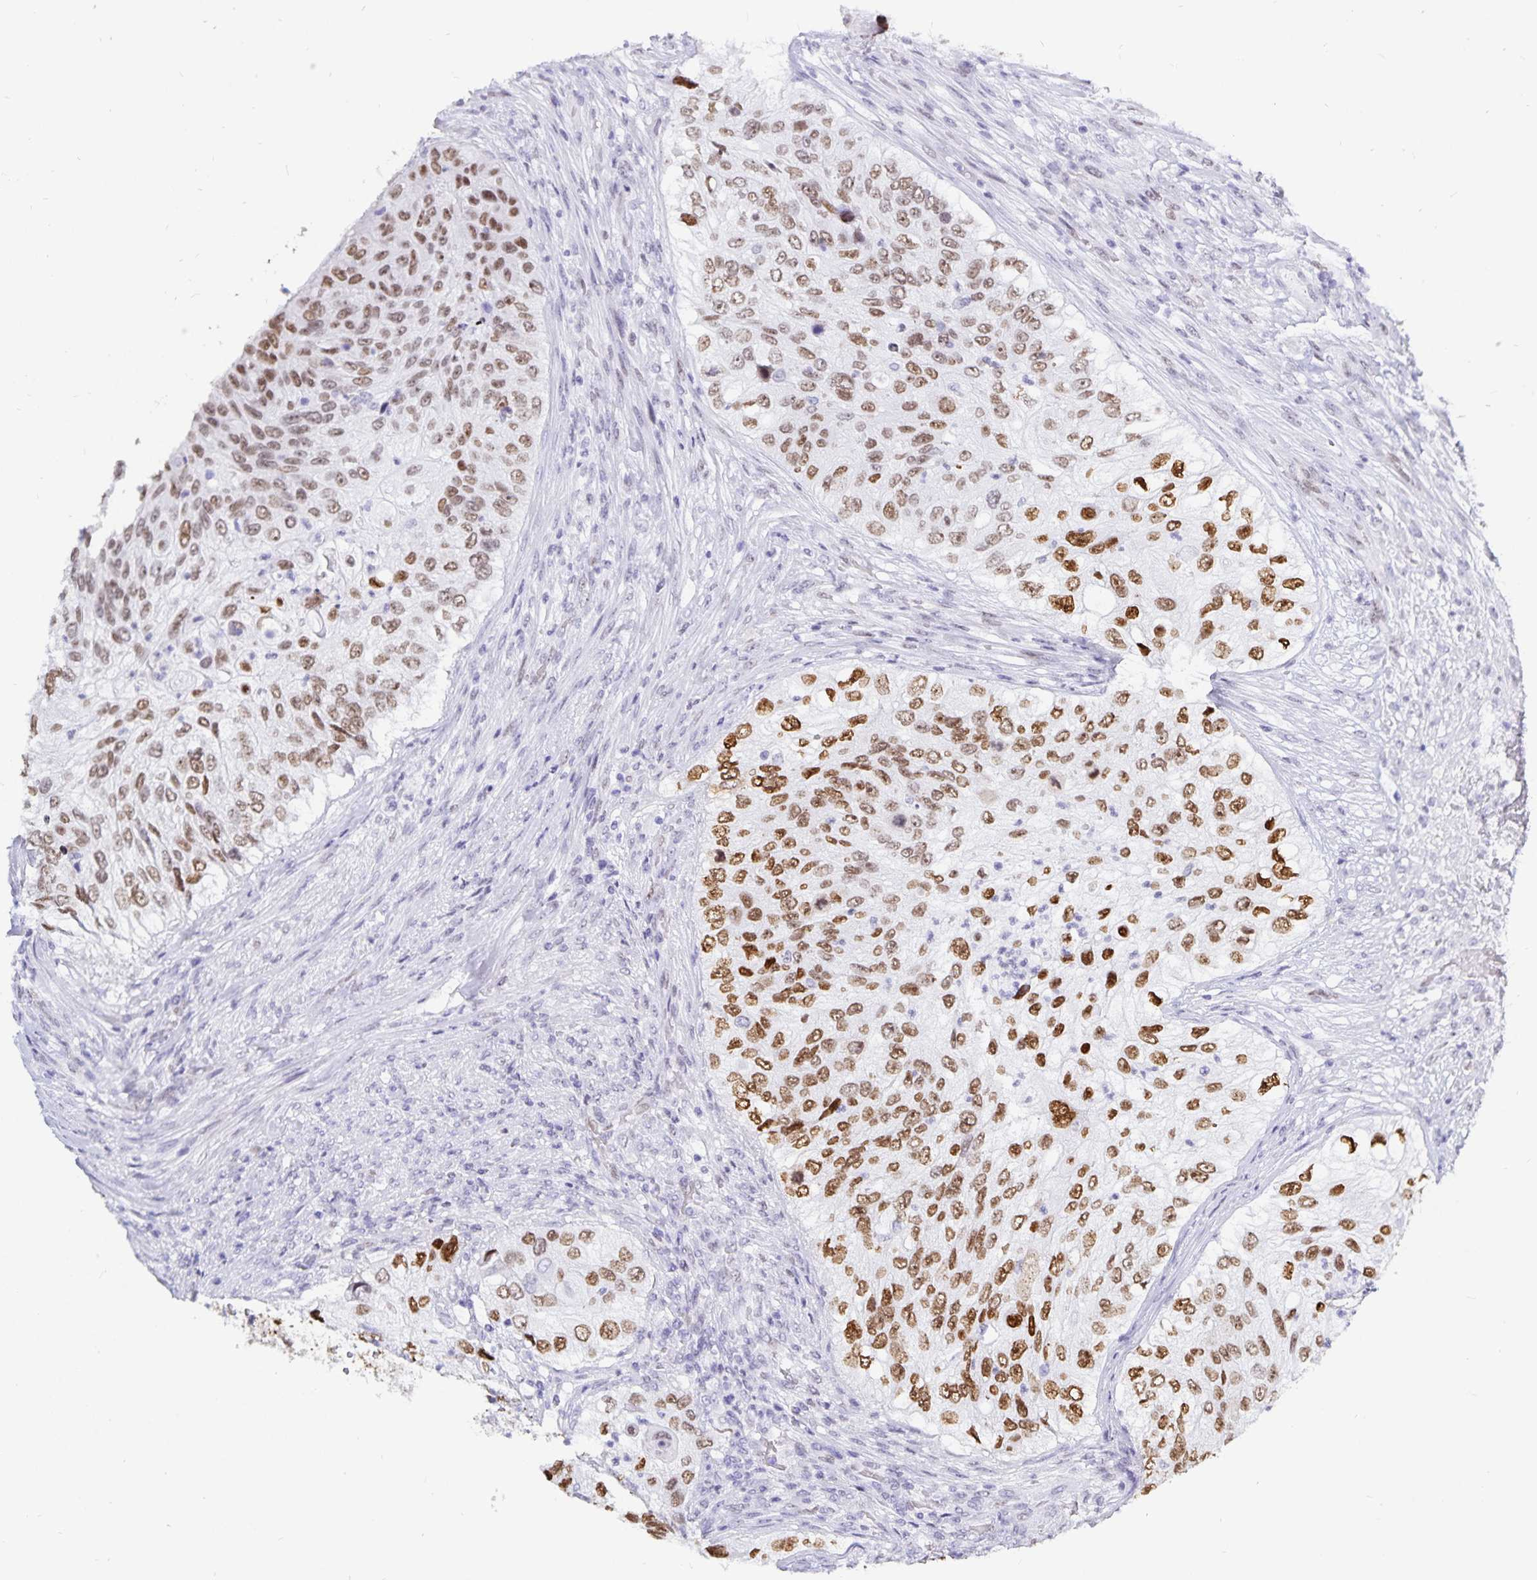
{"staining": {"intensity": "moderate", "quantity": ">75%", "location": "nuclear"}, "tissue": "urothelial cancer", "cell_type": "Tumor cells", "image_type": "cancer", "snomed": [{"axis": "morphology", "description": "Urothelial carcinoma, High grade"}, {"axis": "topography", "description": "Urinary bladder"}], "caption": "The immunohistochemical stain highlights moderate nuclear expression in tumor cells of urothelial cancer tissue.", "gene": "HMGB3", "patient": {"sex": "female", "age": 60}}